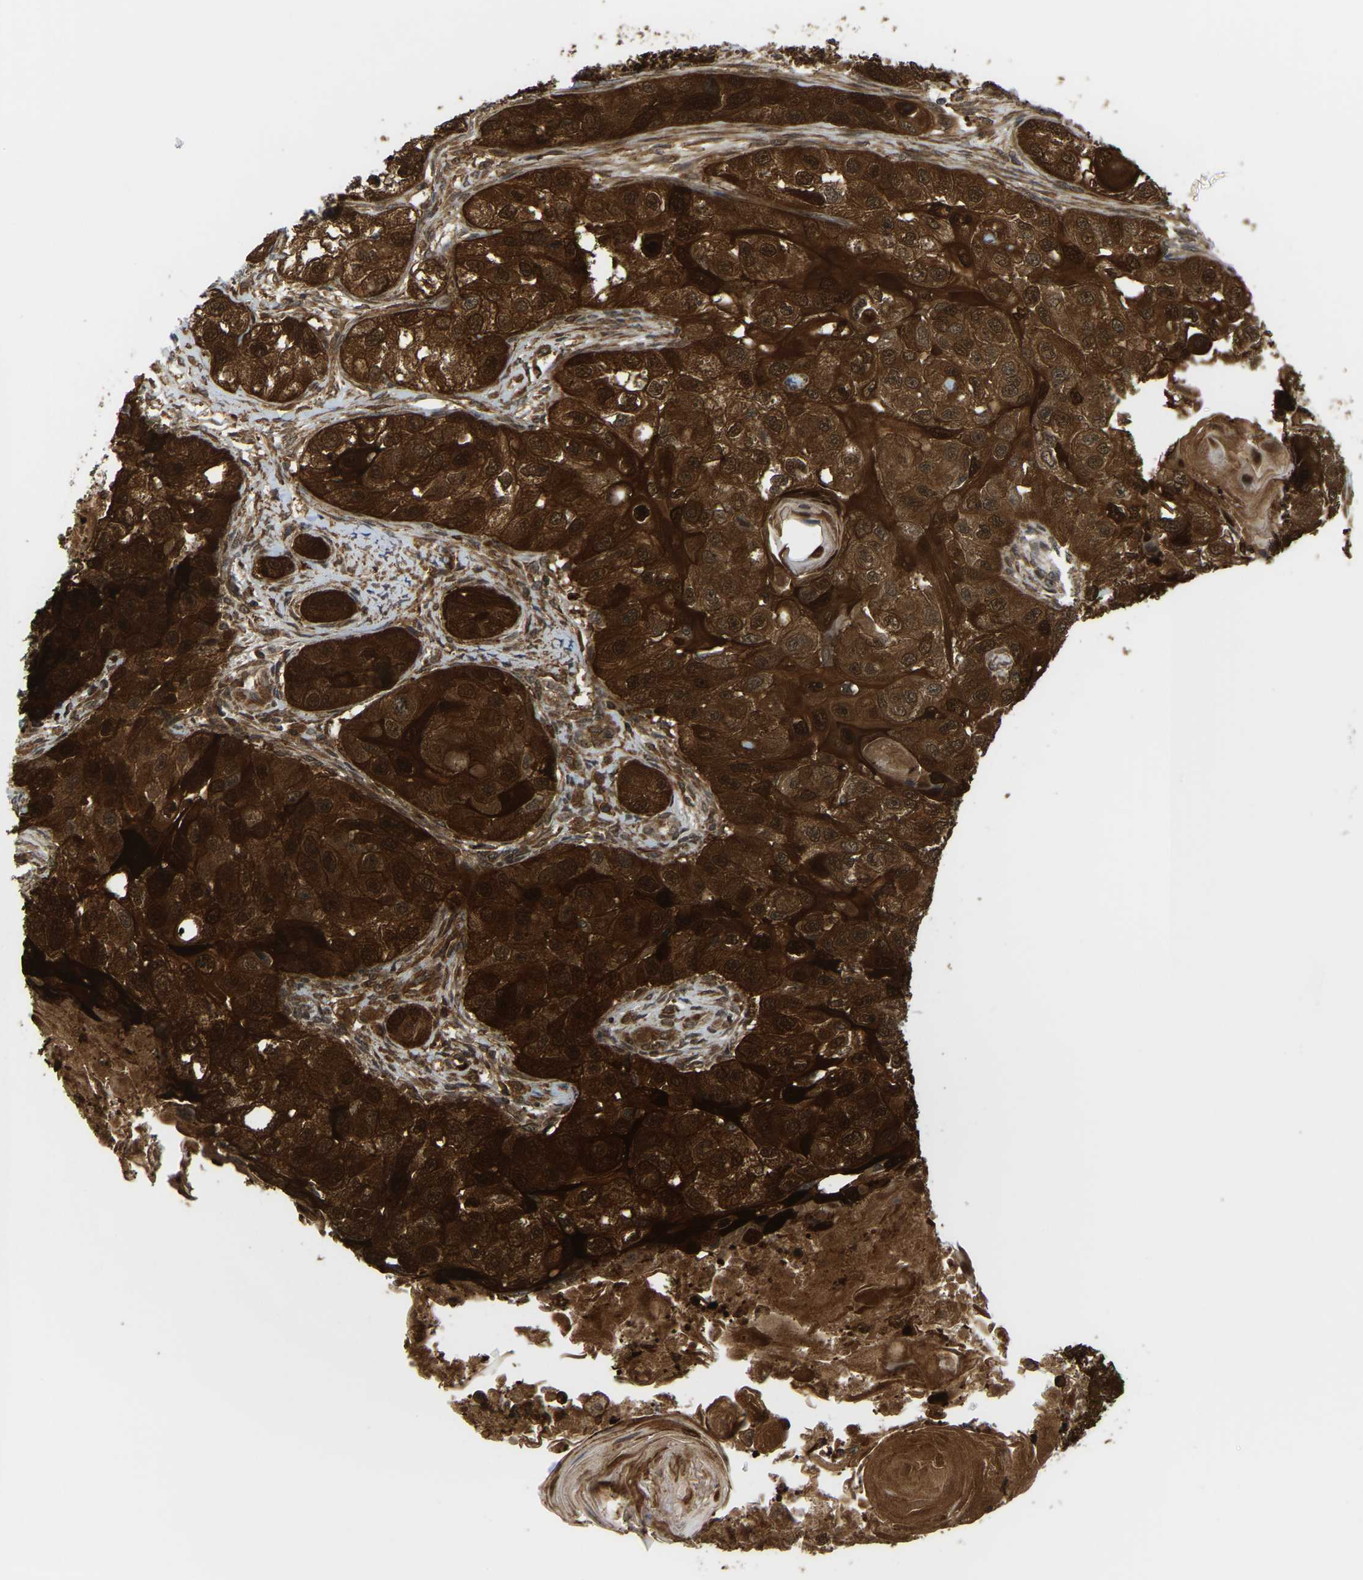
{"staining": {"intensity": "strong", "quantity": ">75%", "location": "cytoplasmic/membranous"}, "tissue": "head and neck cancer", "cell_type": "Tumor cells", "image_type": "cancer", "snomed": [{"axis": "morphology", "description": "Normal tissue, NOS"}, {"axis": "morphology", "description": "Squamous cell carcinoma, NOS"}, {"axis": "topography", "description": "Skeletal muscle"}, {"axis": "topography", "description": "Head-Neck"}], "caption": "Immunohistochemical staining of head and neck cancer shows high levels of strong cytoplasmic/membranous positivity in approximately >75% of tumor cells. (DAB (3,3'-diaminobenzidine) = brown stain, brightfield microscopy at high magnification).", "gene": "SERPINB5", "patient": {"sex": "male", "age": 51}}